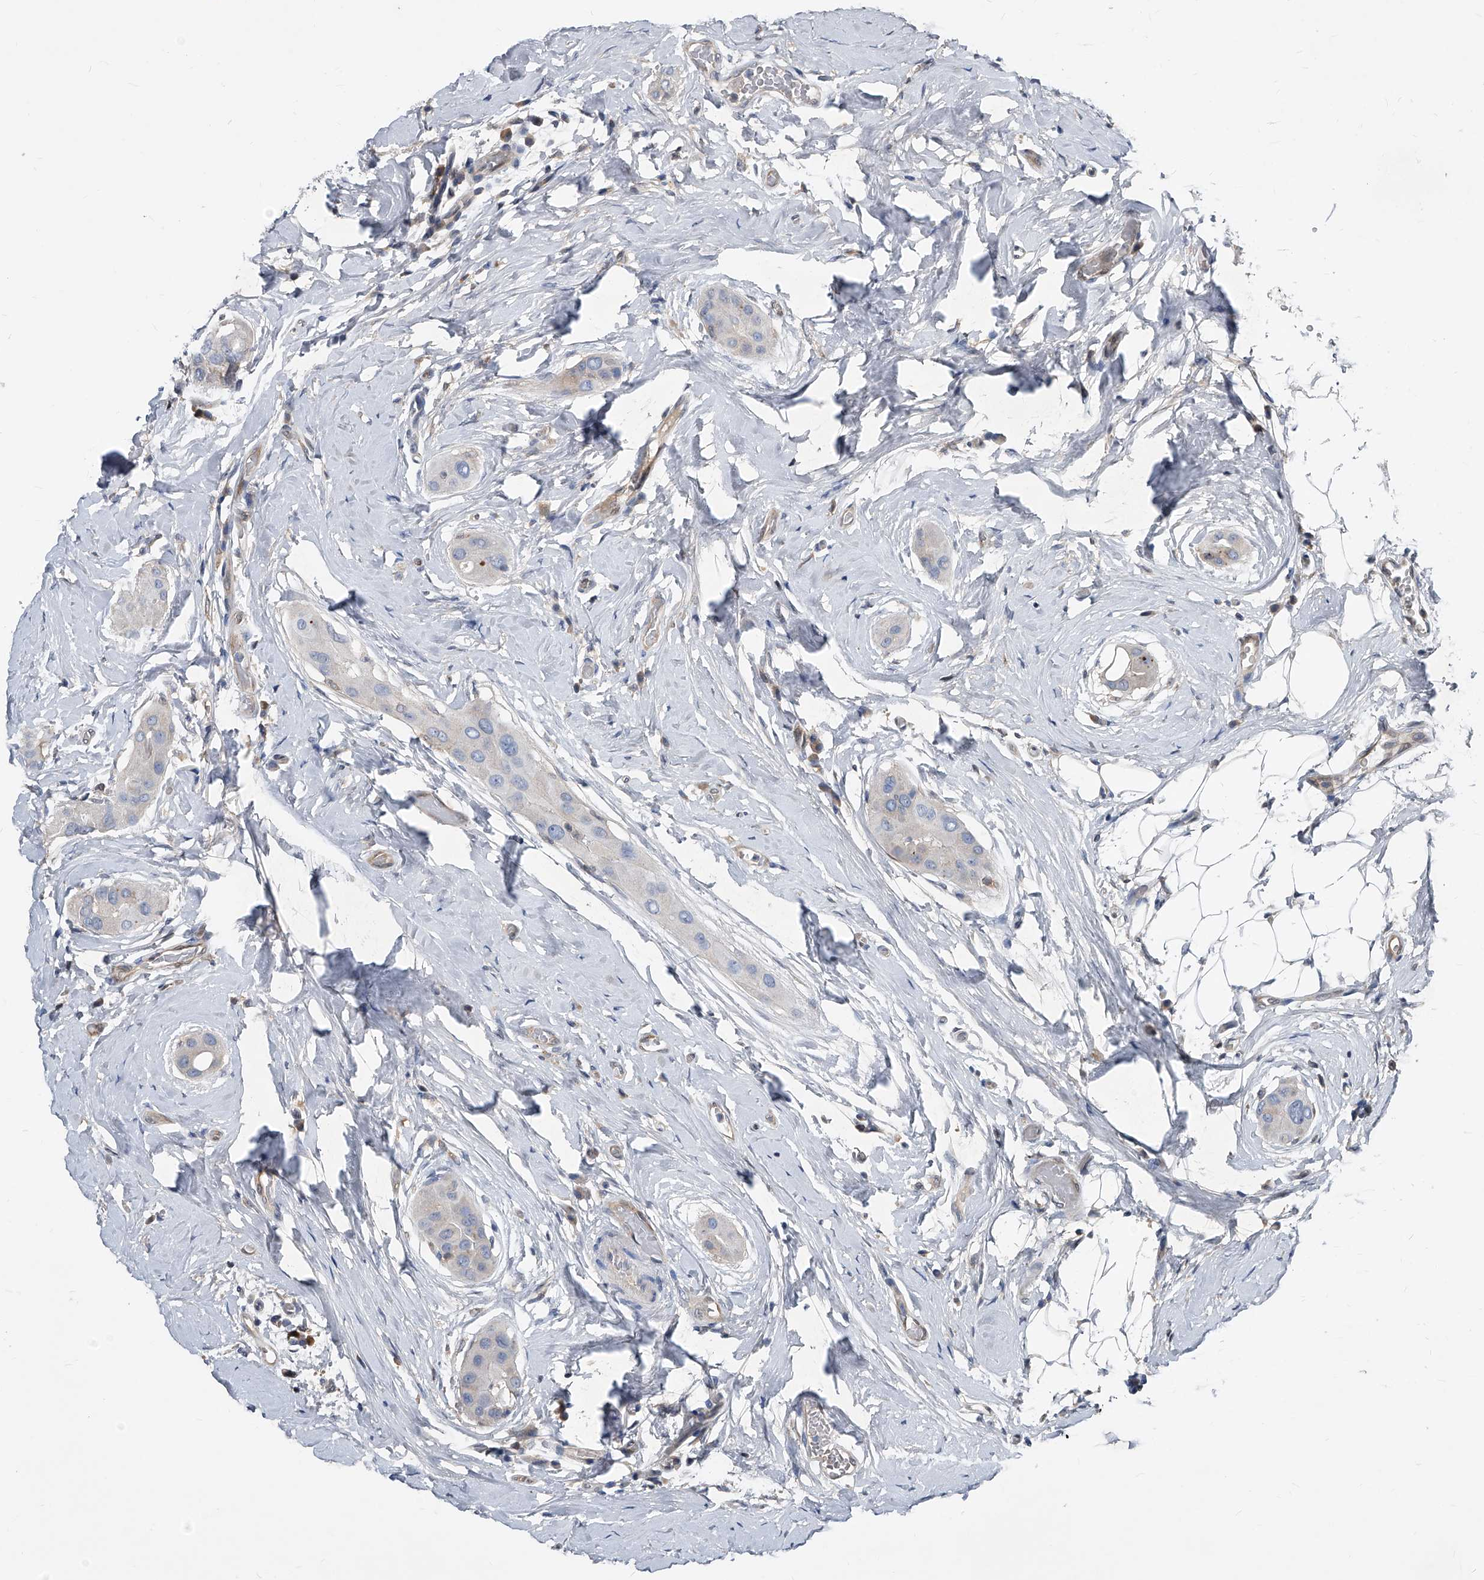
{"staining": {"intensity": "negative", "quantity": "none", "location": "none"}, "tissue": "thyroid cancer", "cell_type": "Tumor cells", "image_type": "cancer", "snomed": [{"axis": "morphology", "description": "Papillary adenocarcinoma, NOS"}, {"axis": "topography", "description": "Thyroid gland"}], "caption": "An immunohistochemistry histopathology image of papillary adenocarcinoma (thyroid) is shown. There is no staining in tumor cells of papillary adenocarcinoma (thyroid).", "gene": "MAP2K6", "patient": {"sex": "male", "age": 33}}